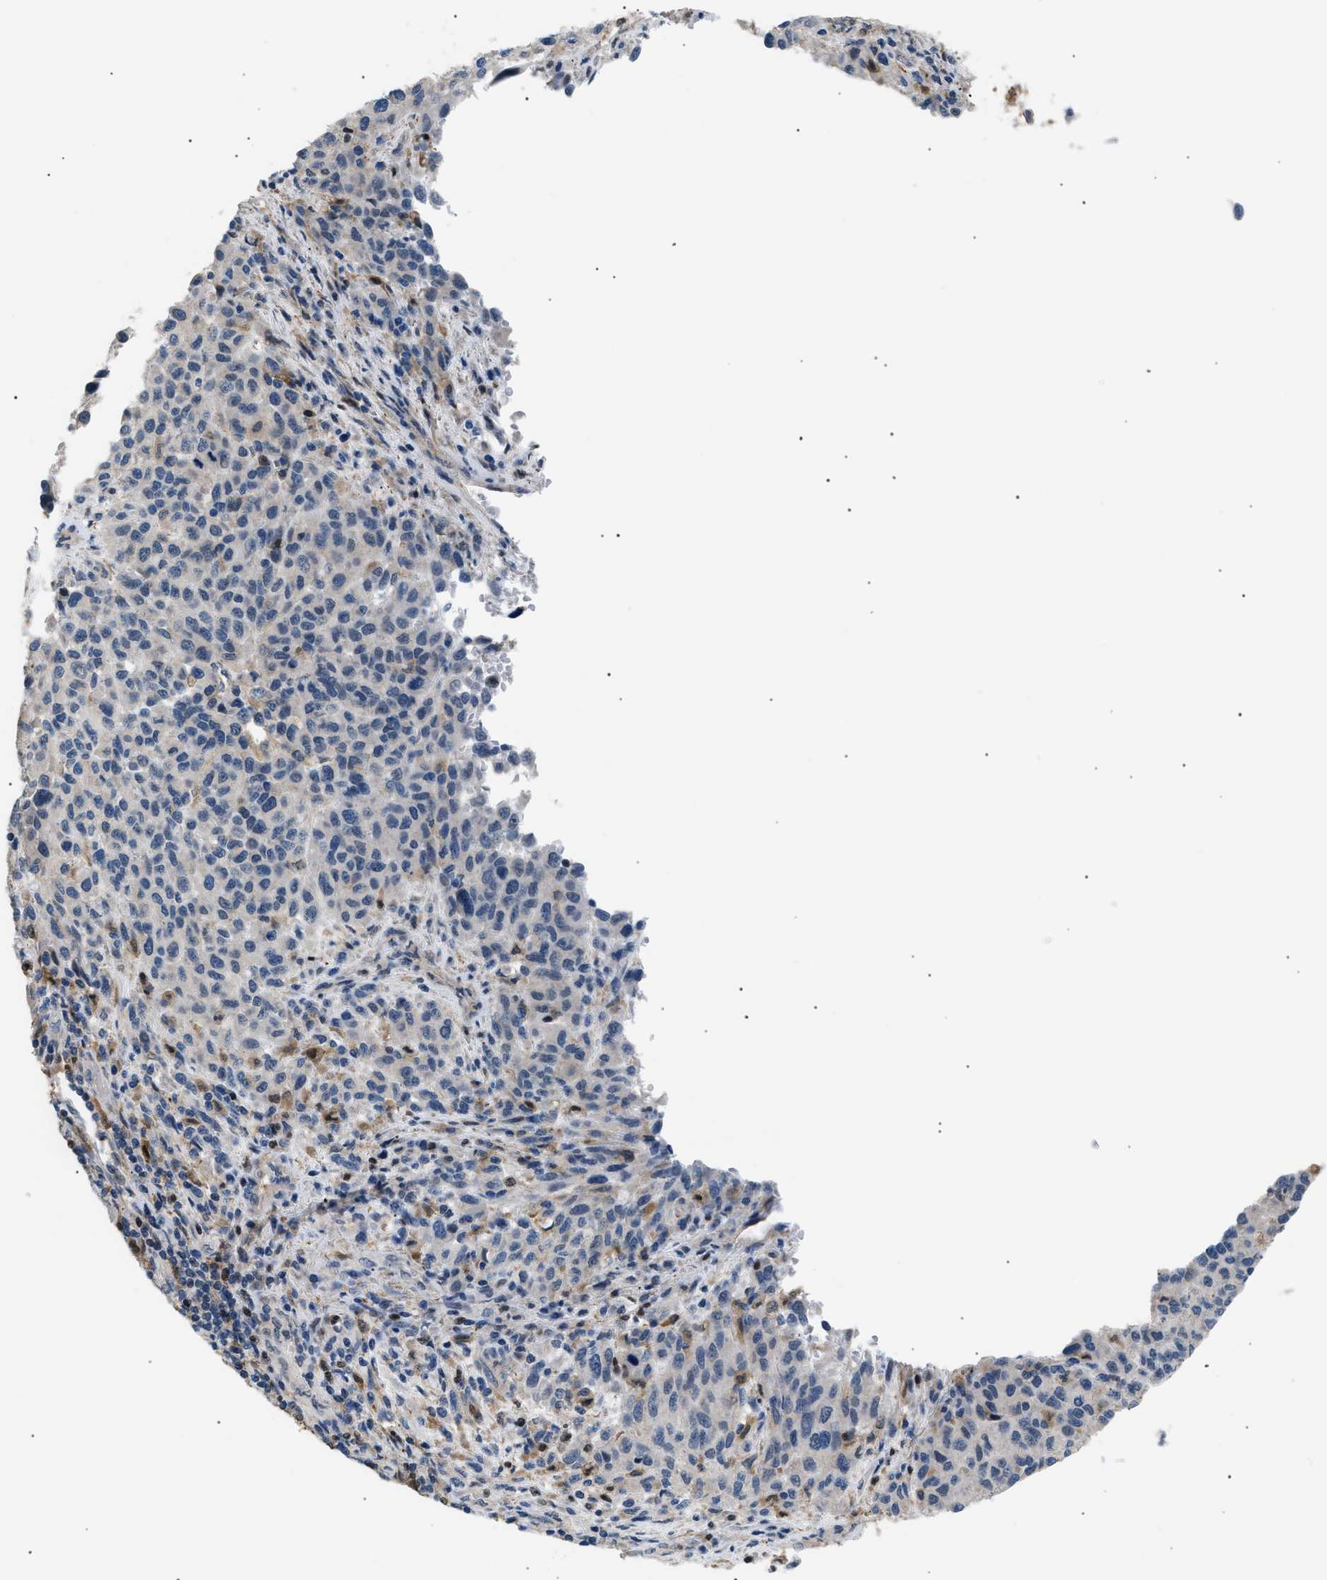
{"staining": {"intensity": "negative", "quantity": "none", "location": "none"}, "tissue": "melanoma", "cell_type": "Tumor cells", "image_type": "cancer", "snomed": [{"axis": "morphology", "description": "Malignant melanoma, Metastatic site"}, {"axis": "topography", "description": "Lymph node"}], "caption": "The micrograph exhibits no staining of tumor cells in melanoma.", "gene": "AKR1A1", "patient": {"sex": "male", "age": 61}}